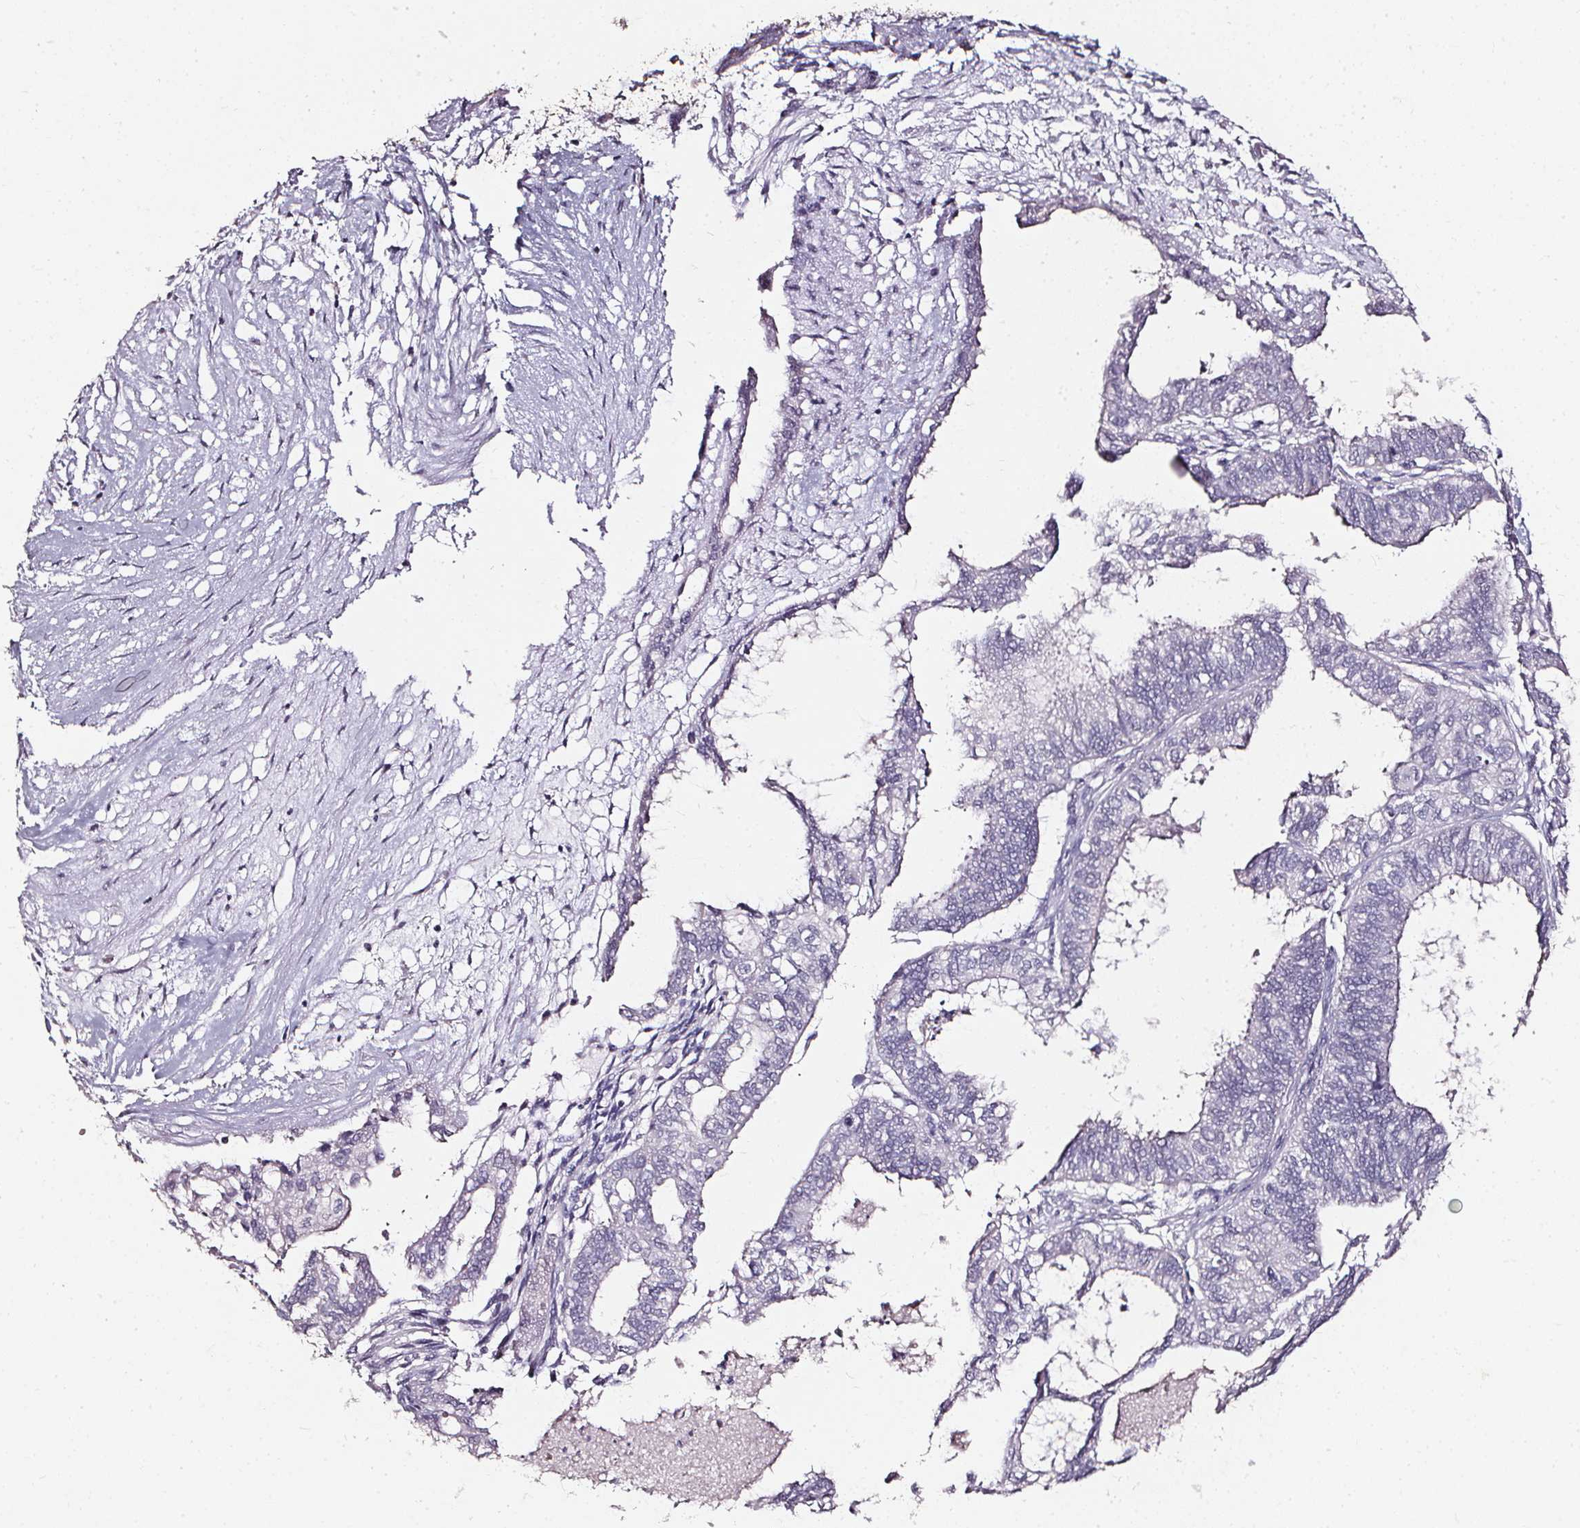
{"staining": {"intensity": "negative", "quantity": "none", "location": "none"}, "tissue": "ovarian cancer", "cell_type": "Tumor cells", "image_type": "cancer", "snomed": [{"axis": "morphology", "description": "Carcinoma, endometroid"}, {"axis": "topography", "description": "Ovary"}], "caption": "Immunohistochemistry (IHC) micrograph of neoplastic tissue: human endometroid carcinoma (ovarian) stained with DAB demonstrates no significant protein expression in tumor cells.", "gene": "DEFA5", "patient": {"sex": "female", "age": 64}}